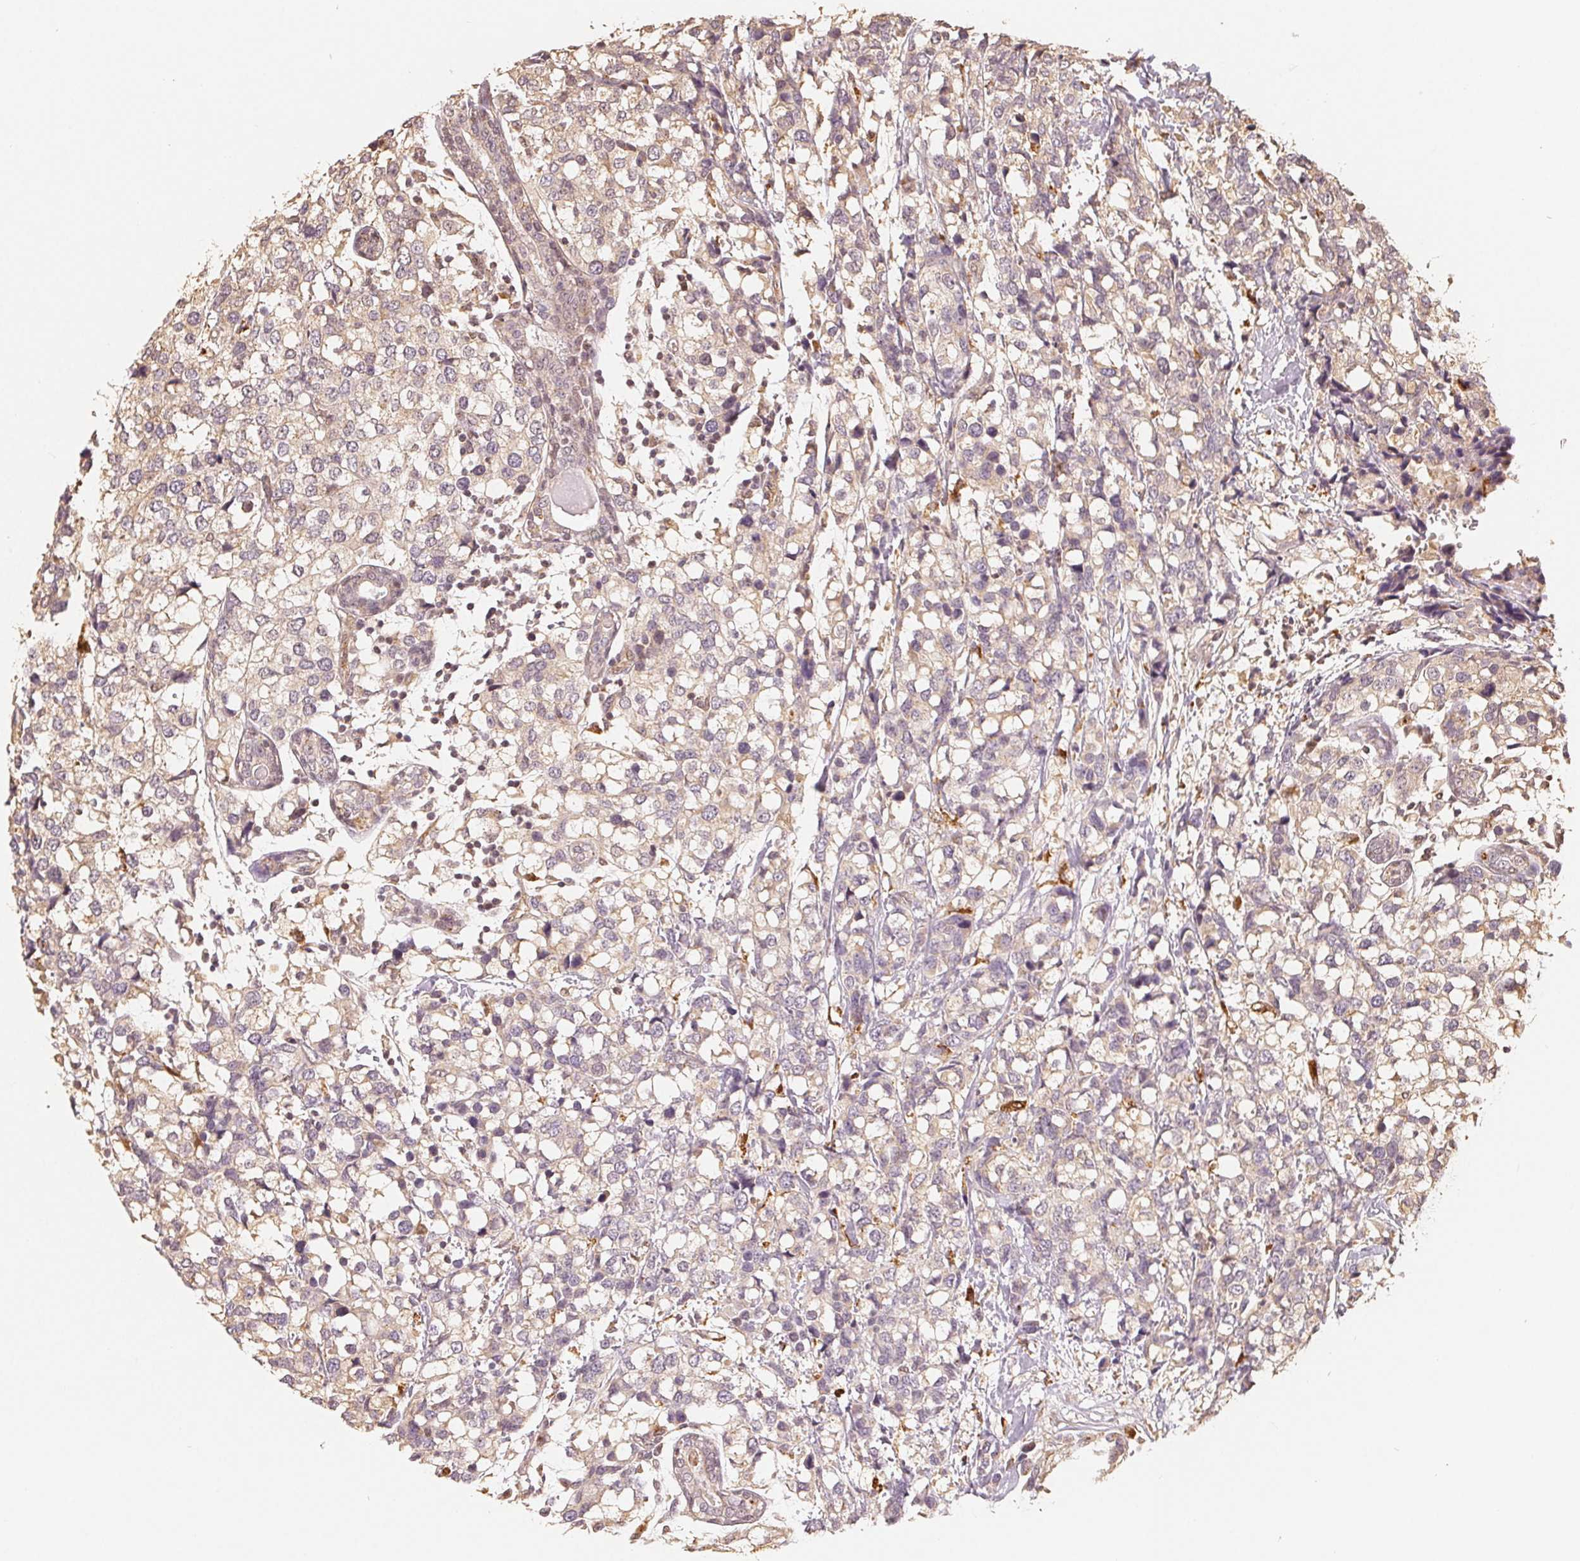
{"staining": {"intensity": "weak", "quantity": "<25%", "location": "cytoplasmic/membranous"}, "tissue": "breast cancer", "cell_type": "Tumor cells", "image_type": "cancer", "snomed": [{"axis": "morphology", "description": "Lobular carcinoma"}, {"axis": "topography", "description": "Breast"}], "caption": "Tumor cells are negative for protein expression in human breast lobular carcinoma. The staining was performed using DAB to visualize the protein expression in brown, while the nuclei were stained in blue with hematoxylin (Magnification: 20x).", "gene": "GUSB", "patient": {"sex": "female", "age": 59}}